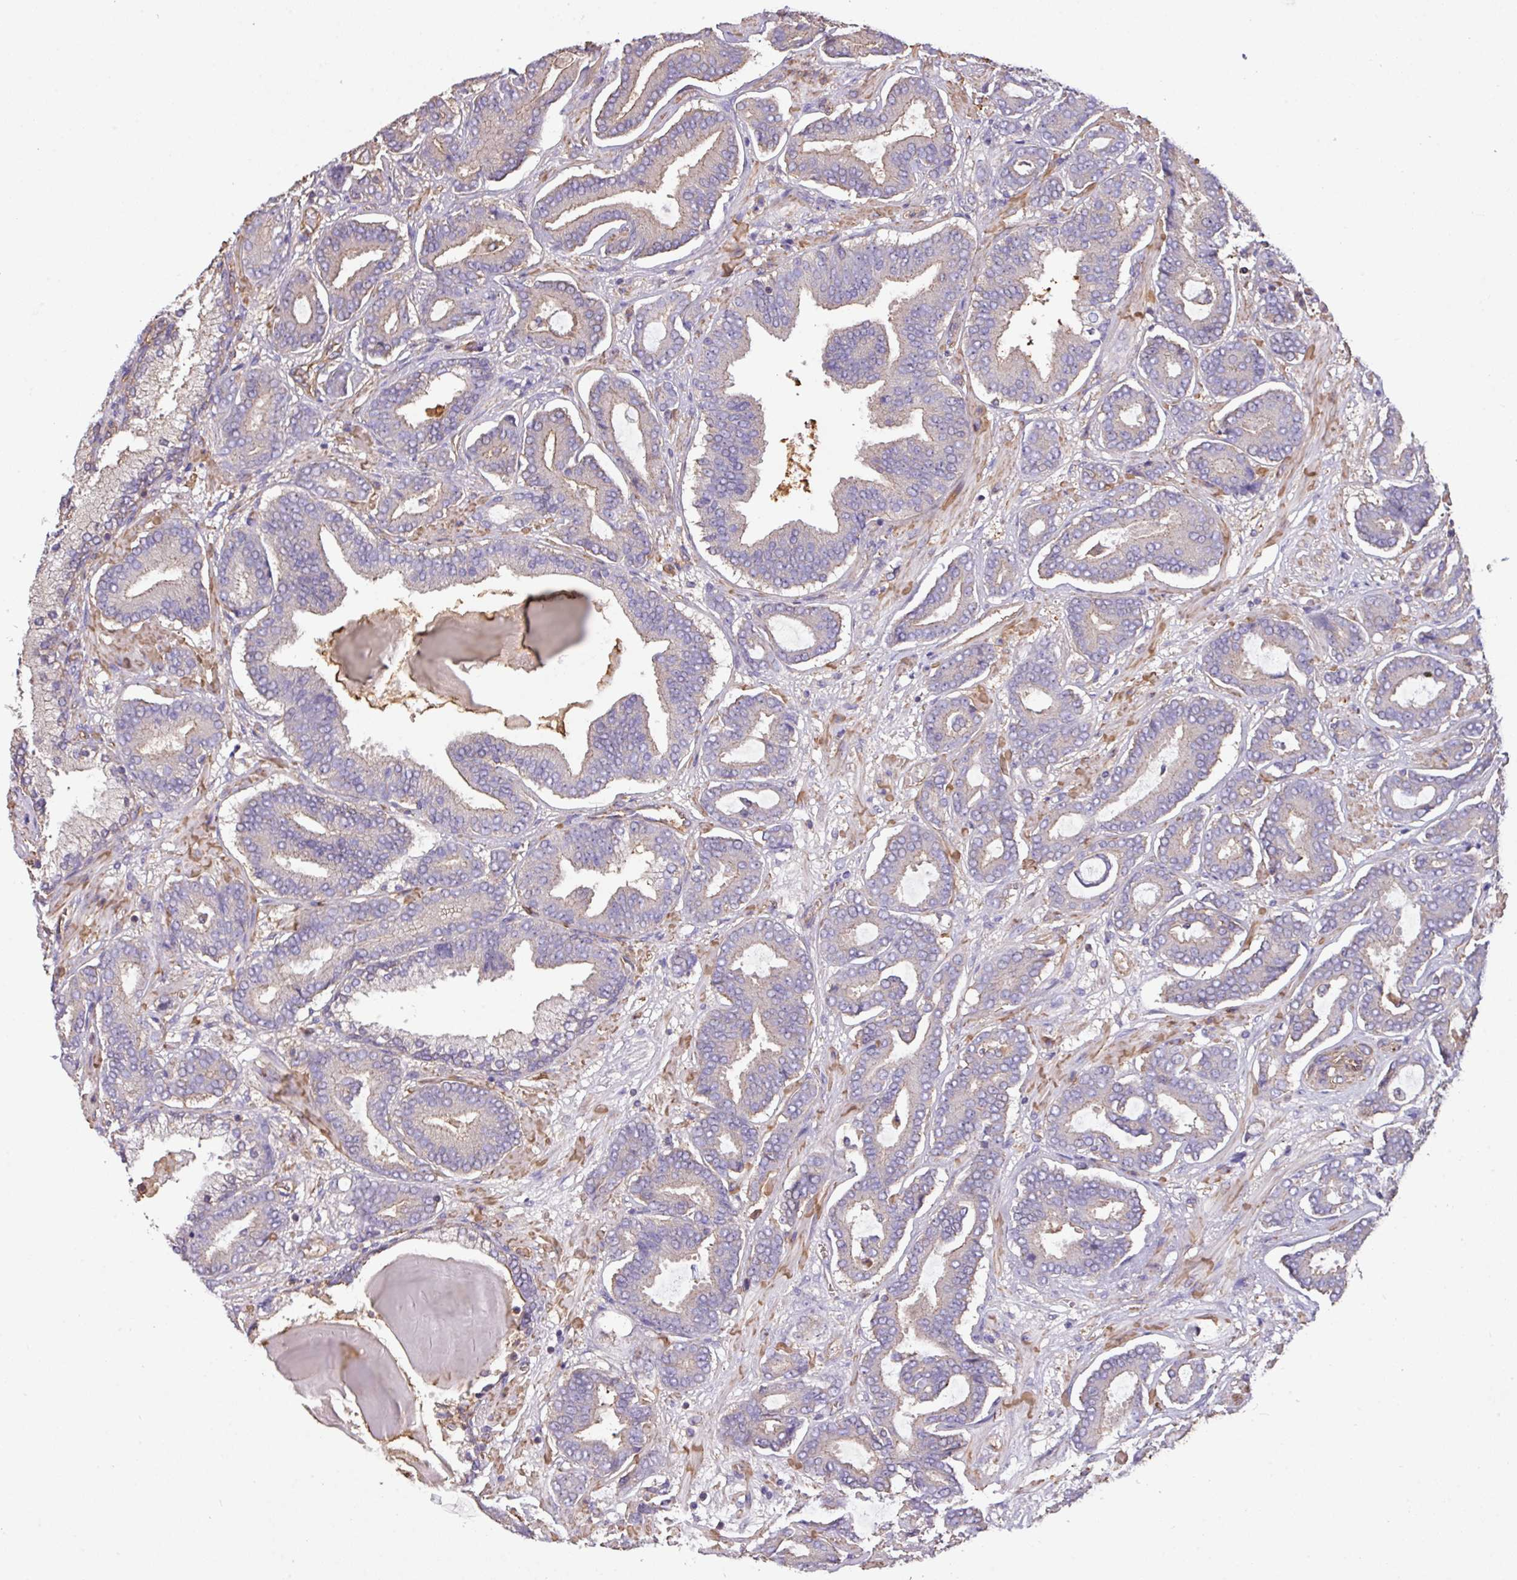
{"staining": {"intensity": "negative", "quantity": "none", "location": "none"}, "tissue": "prostate cancer", "cell_type": "Tumor cells", "image_type": "cancer", "snomed": [{"axis": "morphology", "description": "Adenocarcinoma, Low grade"}, {"axis": "topography", "description": "Prostate and seminal vesicle, NOS"}], "caption": "DAB (3,3'-diaminobenzidine) immunohistochemical staining of prostate adenocarcinoma (low-grade) reveals no significant staining in tumor cells.", "gene": "CALML4", "patient": {"sex": "male", "age": 61}}